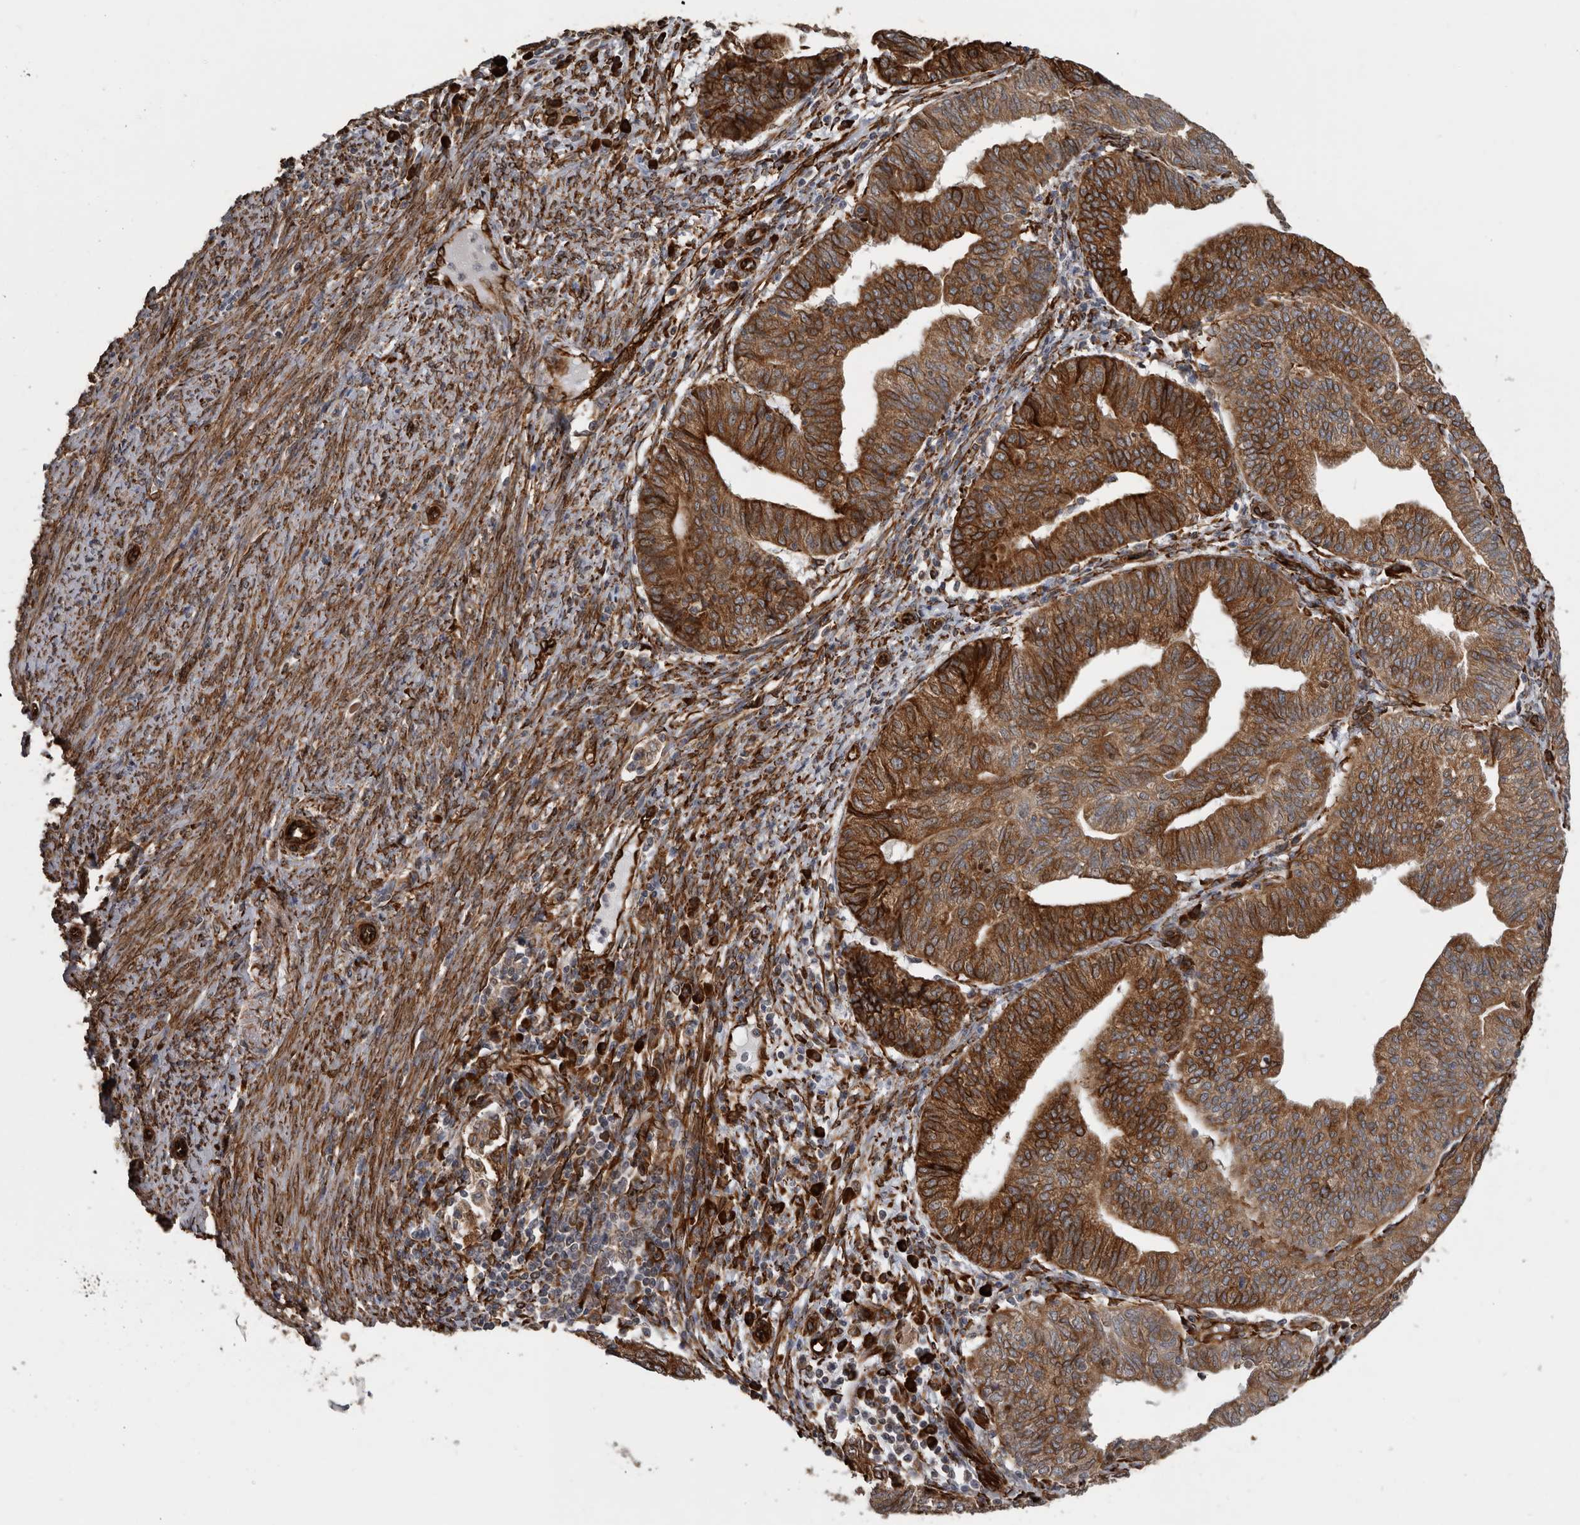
{"staining": {"intensity": "strong", "quantity": ">75%", "location": "cytoplasmic/membranous"}, "tissue": "endometrial cancer", "cell_type": "Tumor cells", "image_type": "cancer", "snomed": [{"axis": "morphology", "description": "Adenocarcinoma, NOS"}, {"axis": "topography", "description": "Uterus"}], "caption": "The histopathology image demonstrates staining of endometrial cancer, revealing strong cytoplasmic/membranous protein positivity (brown color) within tumor cells.", "gene": "CEP350", "patient": {"sex": "female", "age": 77}}